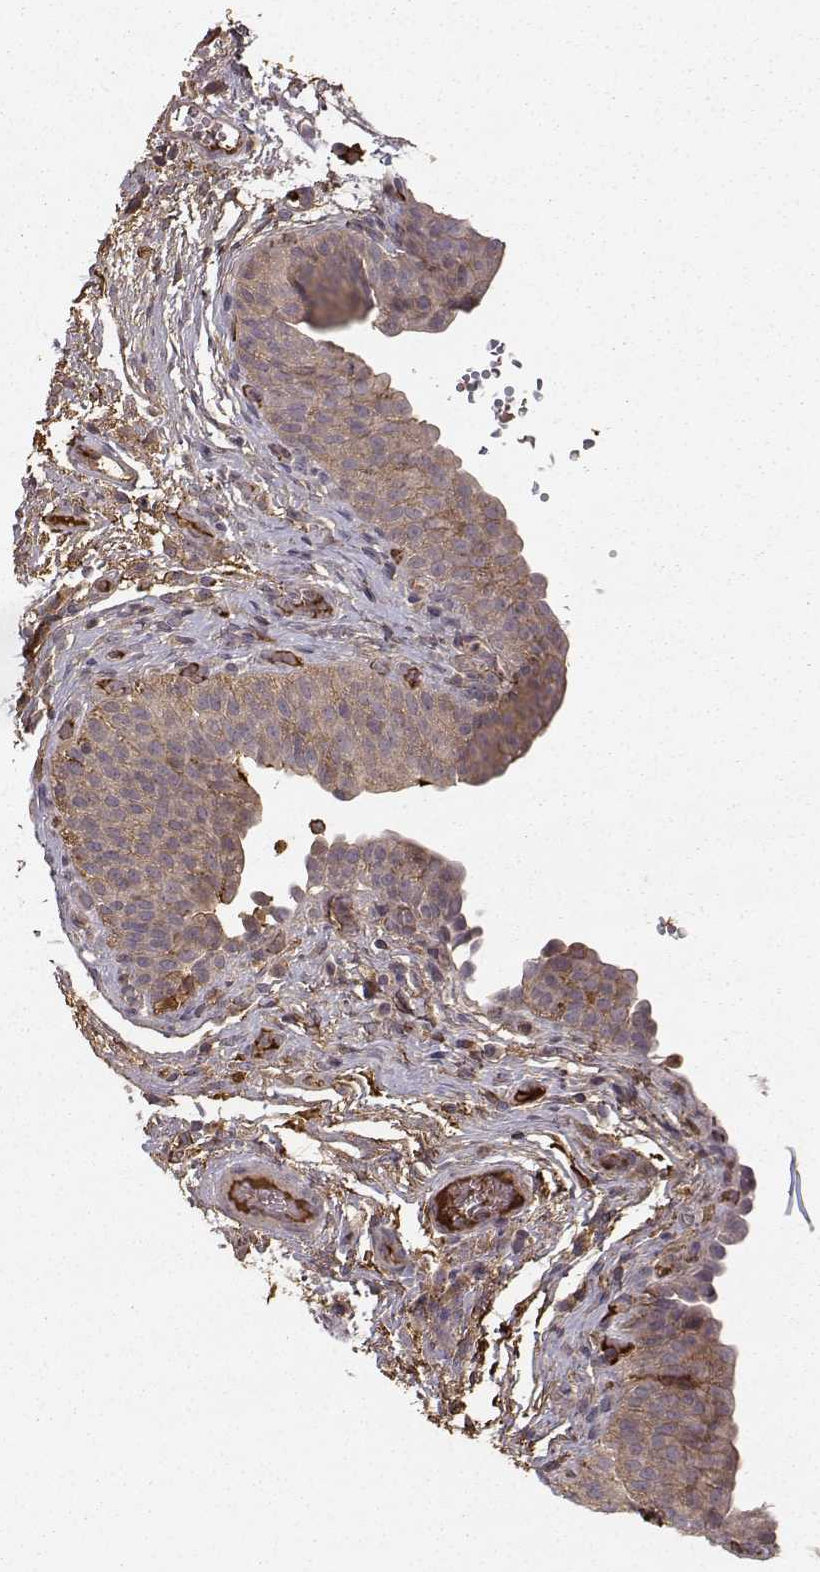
{"staining": {"intensity": "moderate", "quantity": "25%-75%", "location": "cytoplasmic/membranous"}, "tissue": "urinary bladder", "cell_type": "Urothelial cells", "image_type": "normal", "snomed": [{"axis": "morphology", "description": "Normal tissue, NOS"}, {"axis": "topography", "description": "Urinary bladder"}], "caption": "High-magnification brightfield microscopy of benign urinary bladder stained with DAB (3,3'-diaminobenzidine) (brown) and counterstained with hematoxylin (blue). urothelial cells exhibit moderate cytoplasmic/membranous positivity is appreciated in approximately25%-75% of cells. (DAB IHC with brightfield microscopy, high magnification).", "gene": "WNT6", "patient": {"sex": "male", "age": 66}}